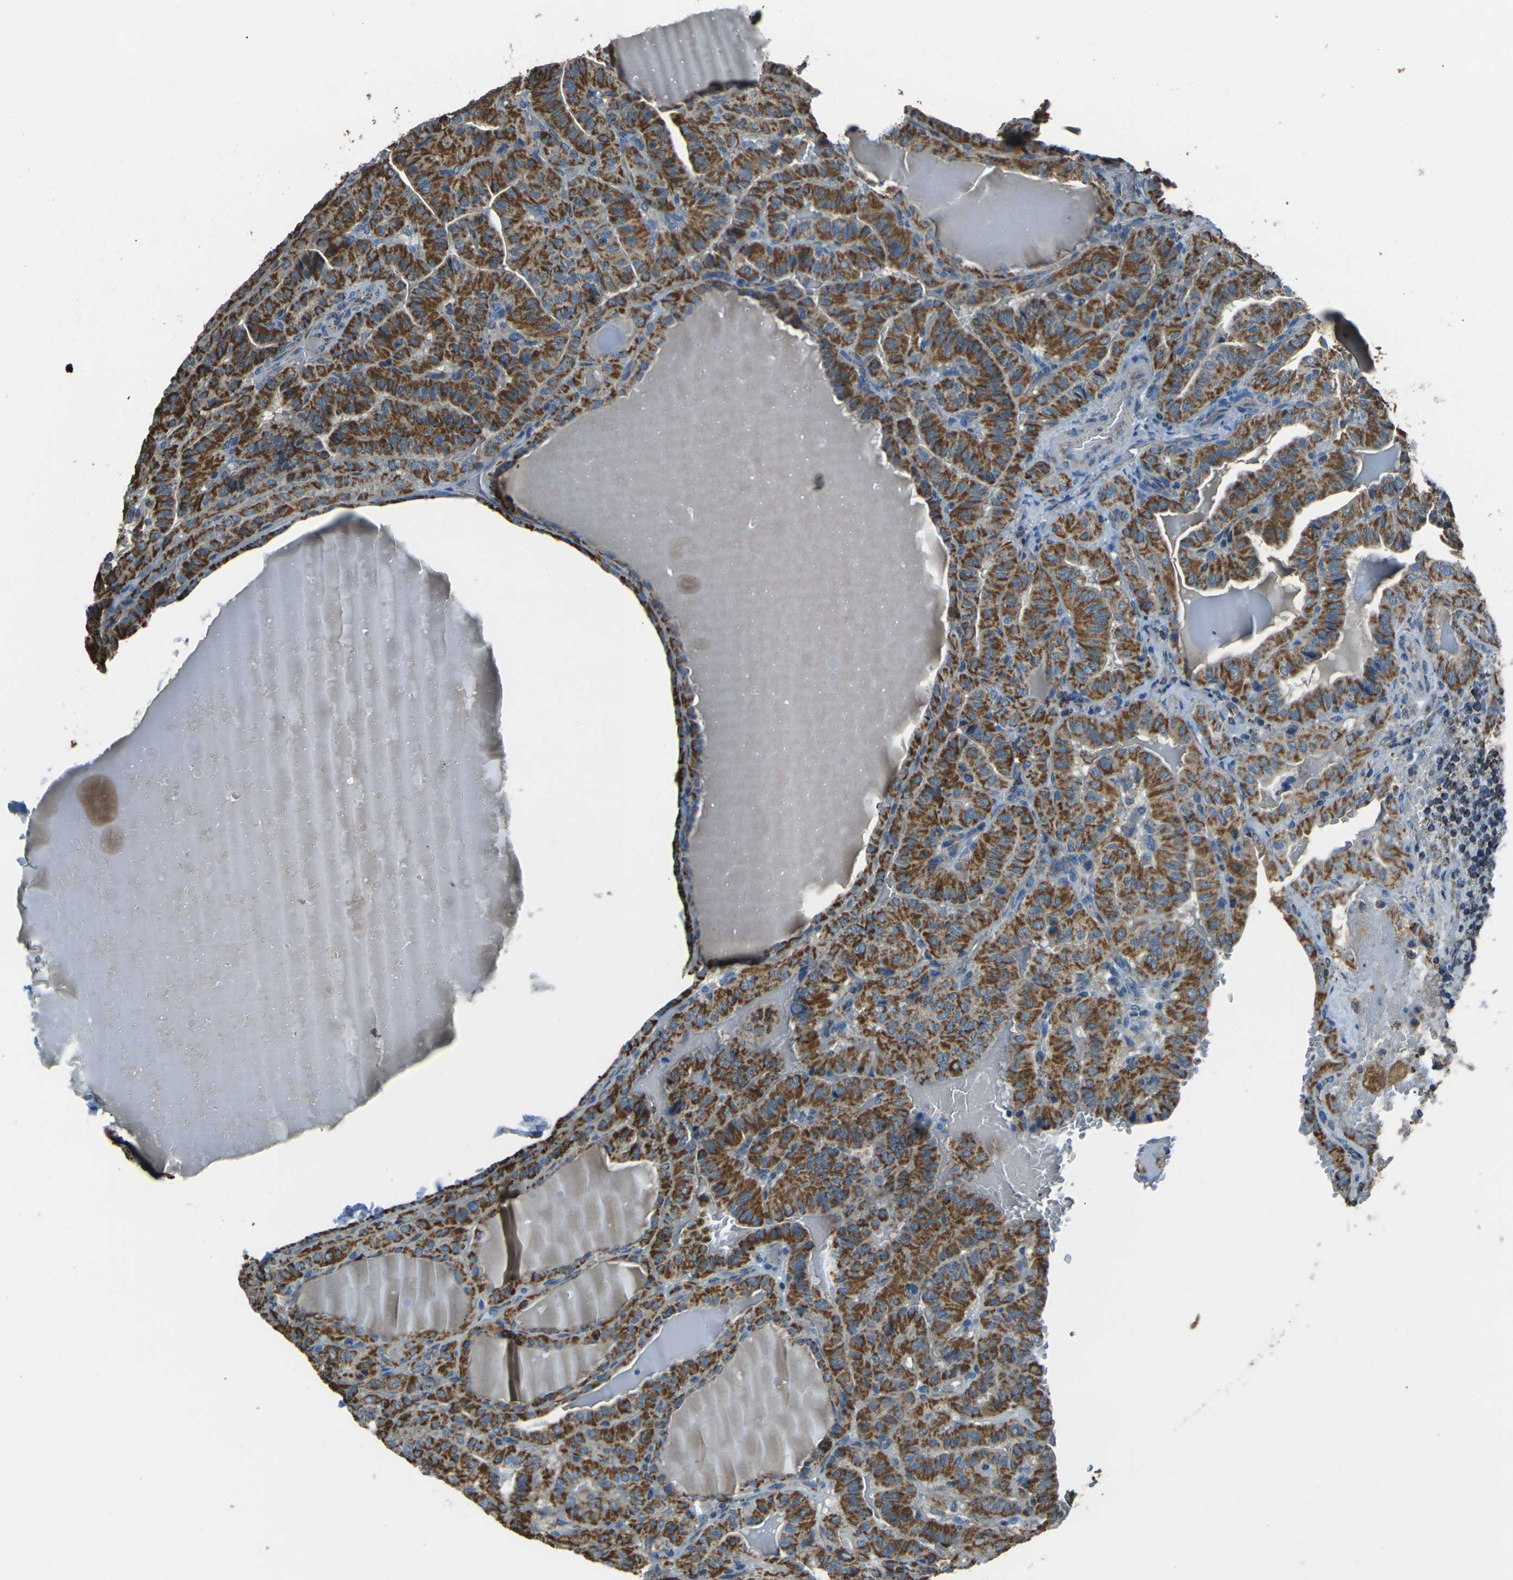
{"staining": {"intensity": "moderate", "quantity": ">75%", "location": "cytoplasmic/membranous"}, "tissue": "thyroid cancer", "cell_type": "Tumor cells", "image_type": "cancer", "snomed": [{"axis": "morphology", "description": "Papillary adenocarcinoma, NOS"}, {"axis": "topography", "description": "Thyroid gland"}], "caption": "Moderate cytoplasmic/membranous protein positivity is seen in approximately >75% of tumor cells in thyroid cancer (papillary adenocarcinoma).", "gene": "IRF3", "patient": {"sex": "male", "age": 77}}